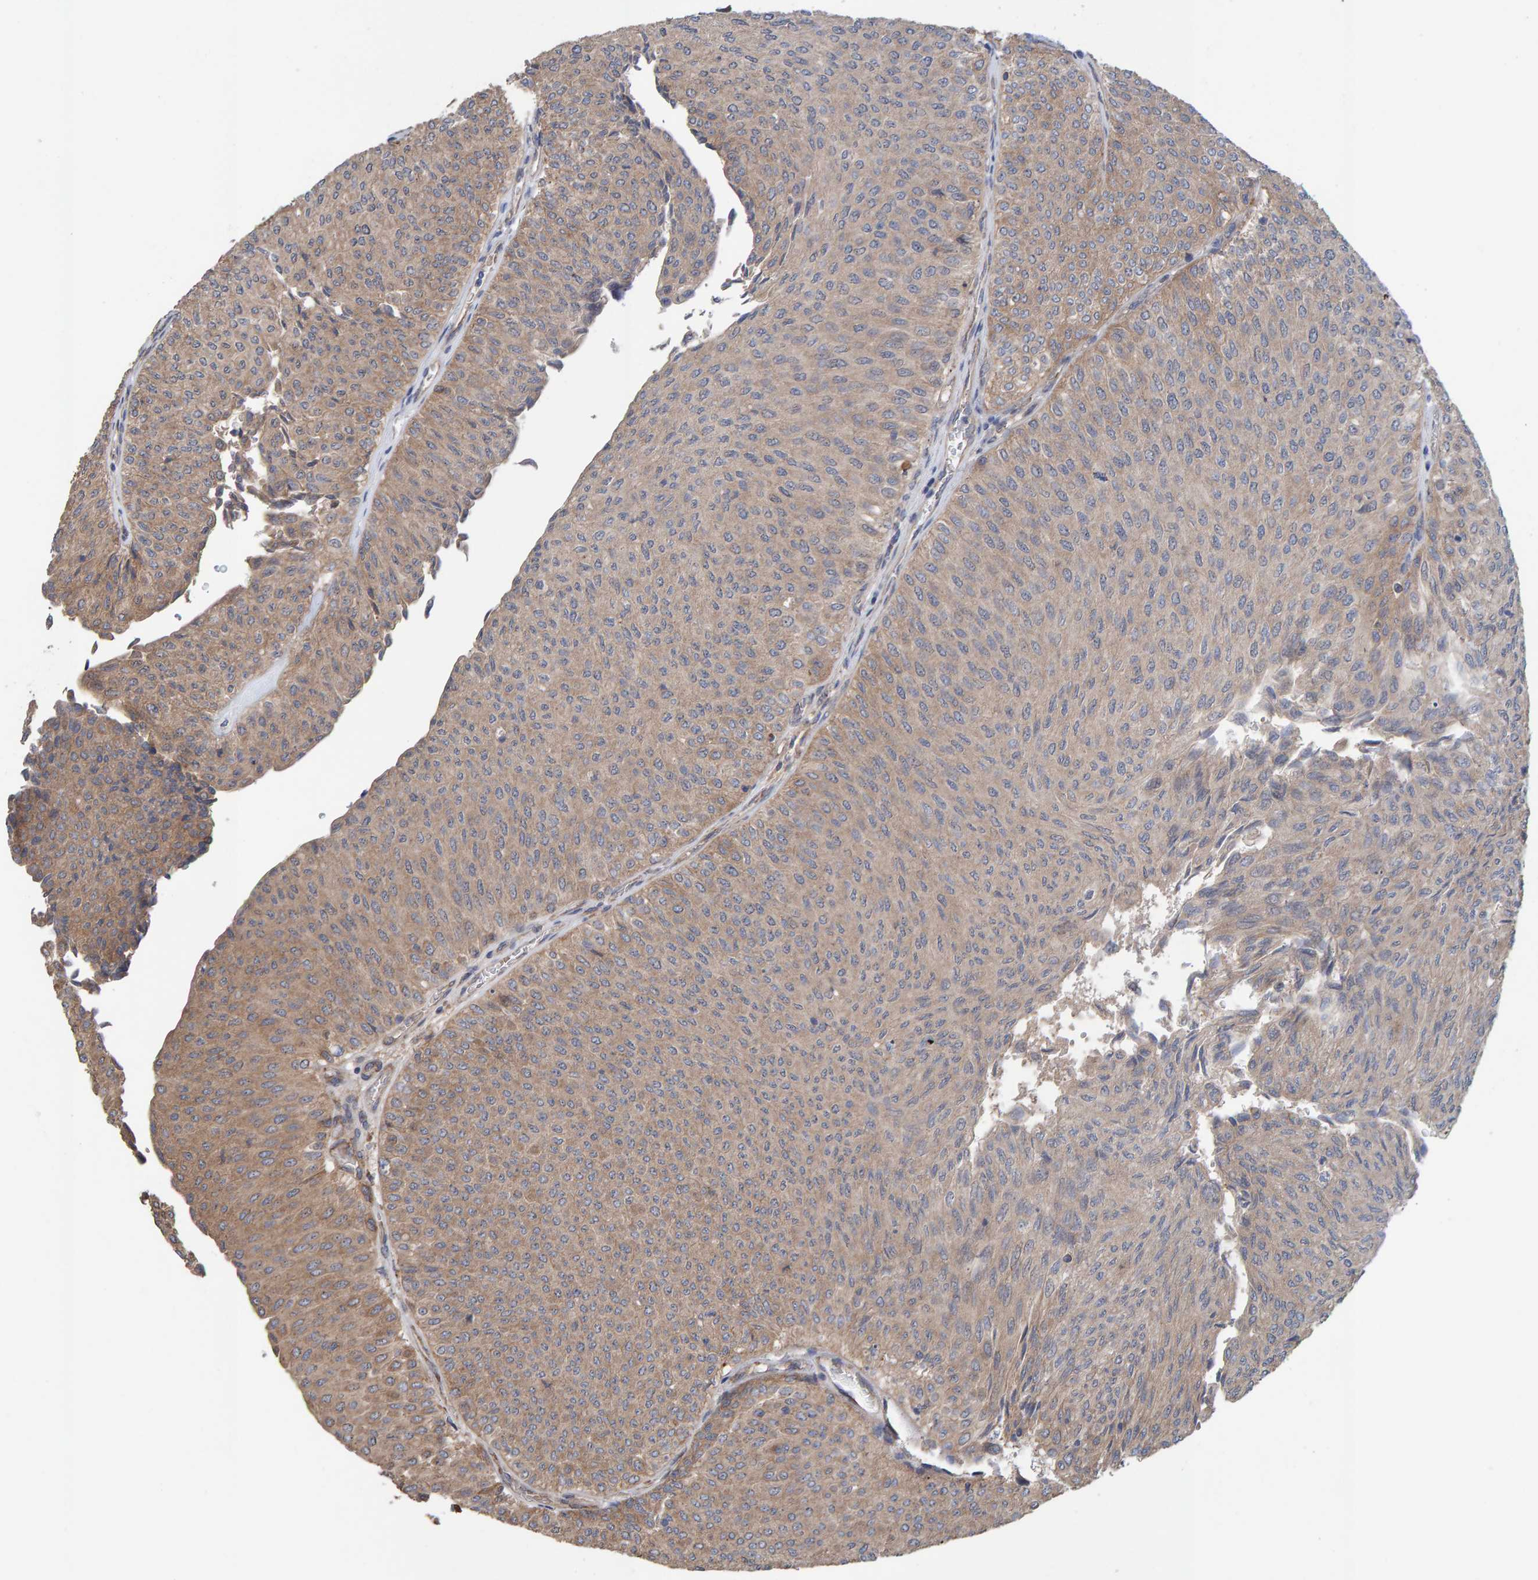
{"staining": {"intensity": "moderate", "quantity": ">75%", "location": "cytoplasmic/membranous"}, "tissue": "urothelial cancer", "cell_type": "Tumor cells", "image_type": "cancer", "snomed": [{"axis": "morphology", "description": "Urothelial carcinoma, Low grade"}, {"axis": "topography", "description": "Urinary bladder"}], "caption": "Tumor cells reveal medium levels of moderate cytoplasmic/membranous expression in approximately >75% of cells in urothelial carcinoma (low-grade). Nuclei are stained in blue.", "gene": "LRSAM1", "patient": {"sex": "male", "age": 78}}